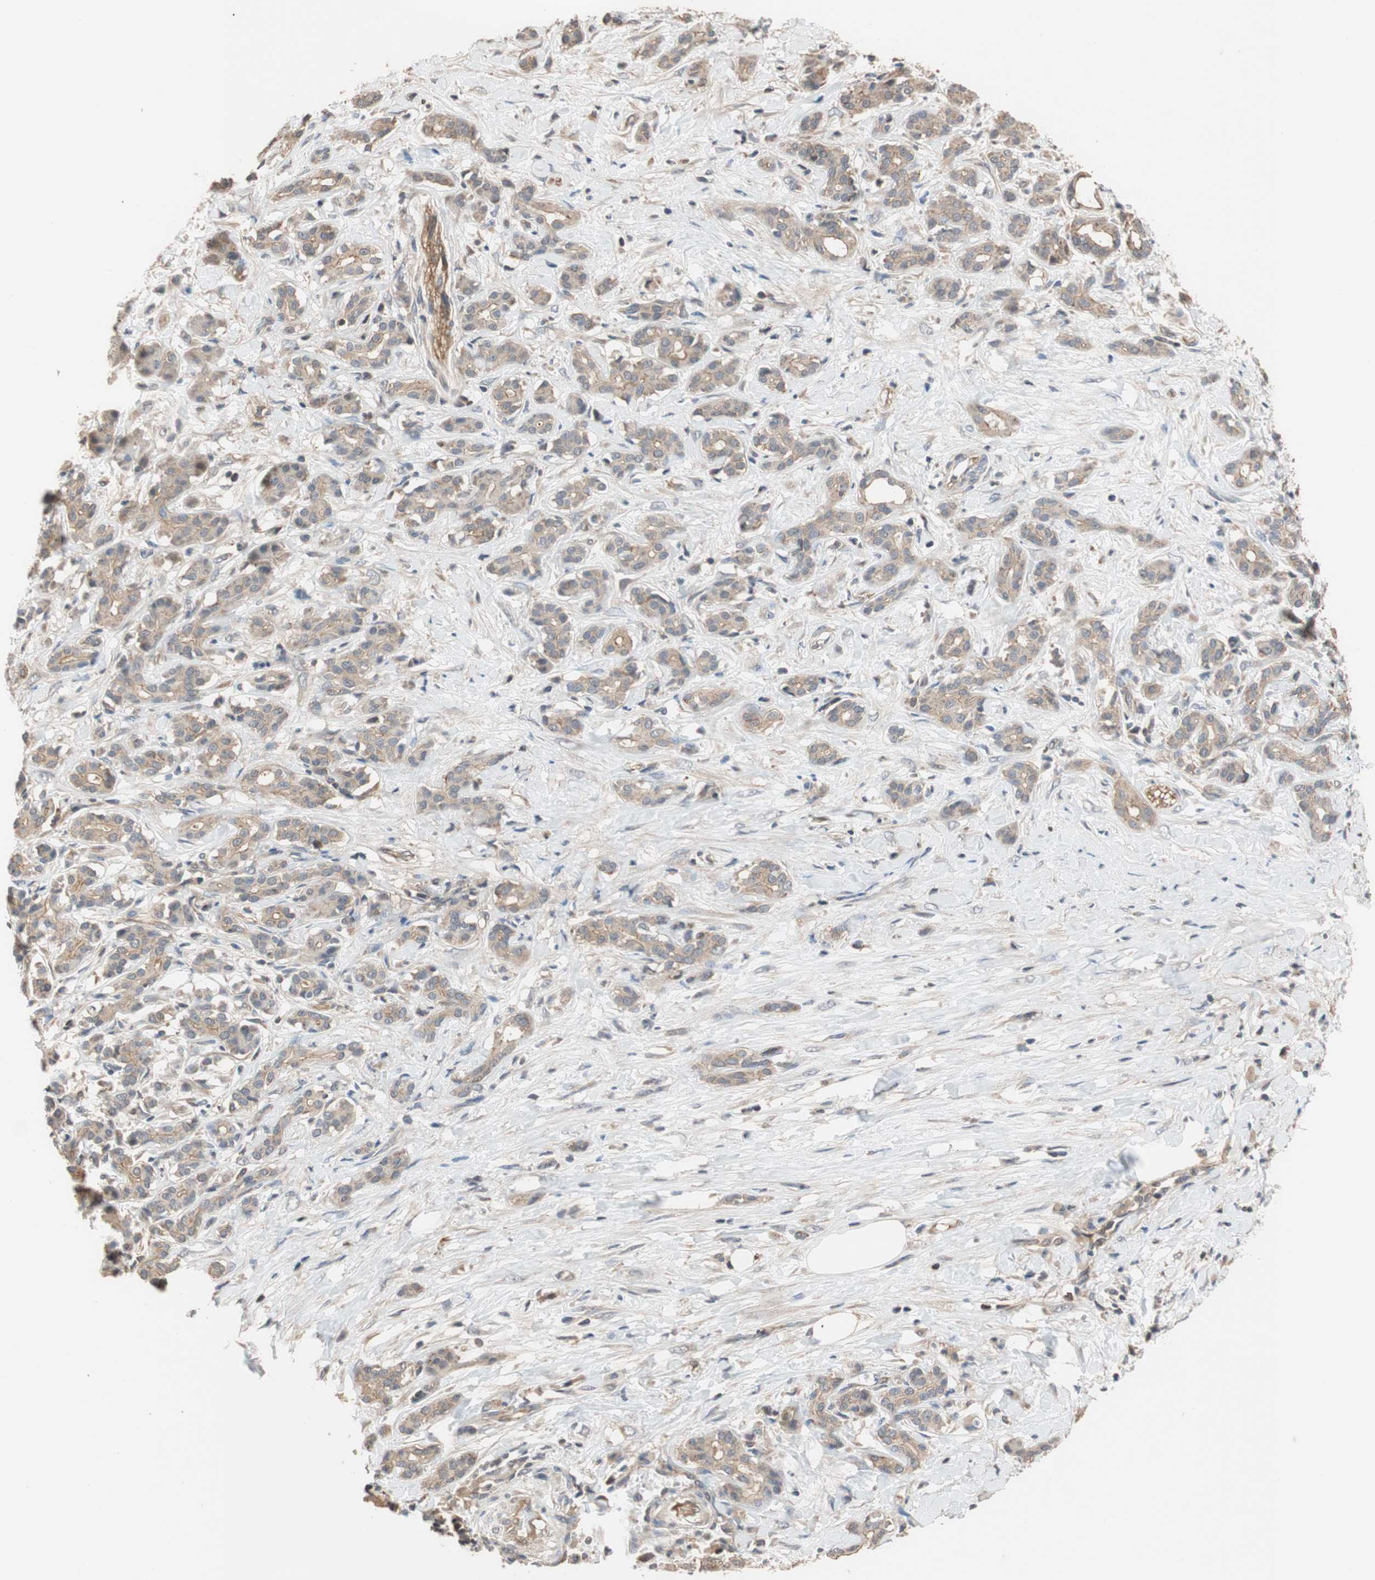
{"staining": {"intensity": "moderate", "quantity": ">75%", "location": "cytoplasmic/membranous"}, "tissue": "pancreatic cancer", "cell_type": "Tumor cells", "image_type": "cancer", "snomed": [{"axis": "morphology", "description": "Adenocarcinoma, NOS"}, {"axis": "topography", "description": "Pancreas"}], "caption": "Brown immunohistochemical staining in pancreatic adenocarcinoma exhibits moderate cytoplasmic/membranous expression in approximately >75% of tumor cells.", "gene": "MAP4K2", "patient": {"sex": "male", "age": 41}}